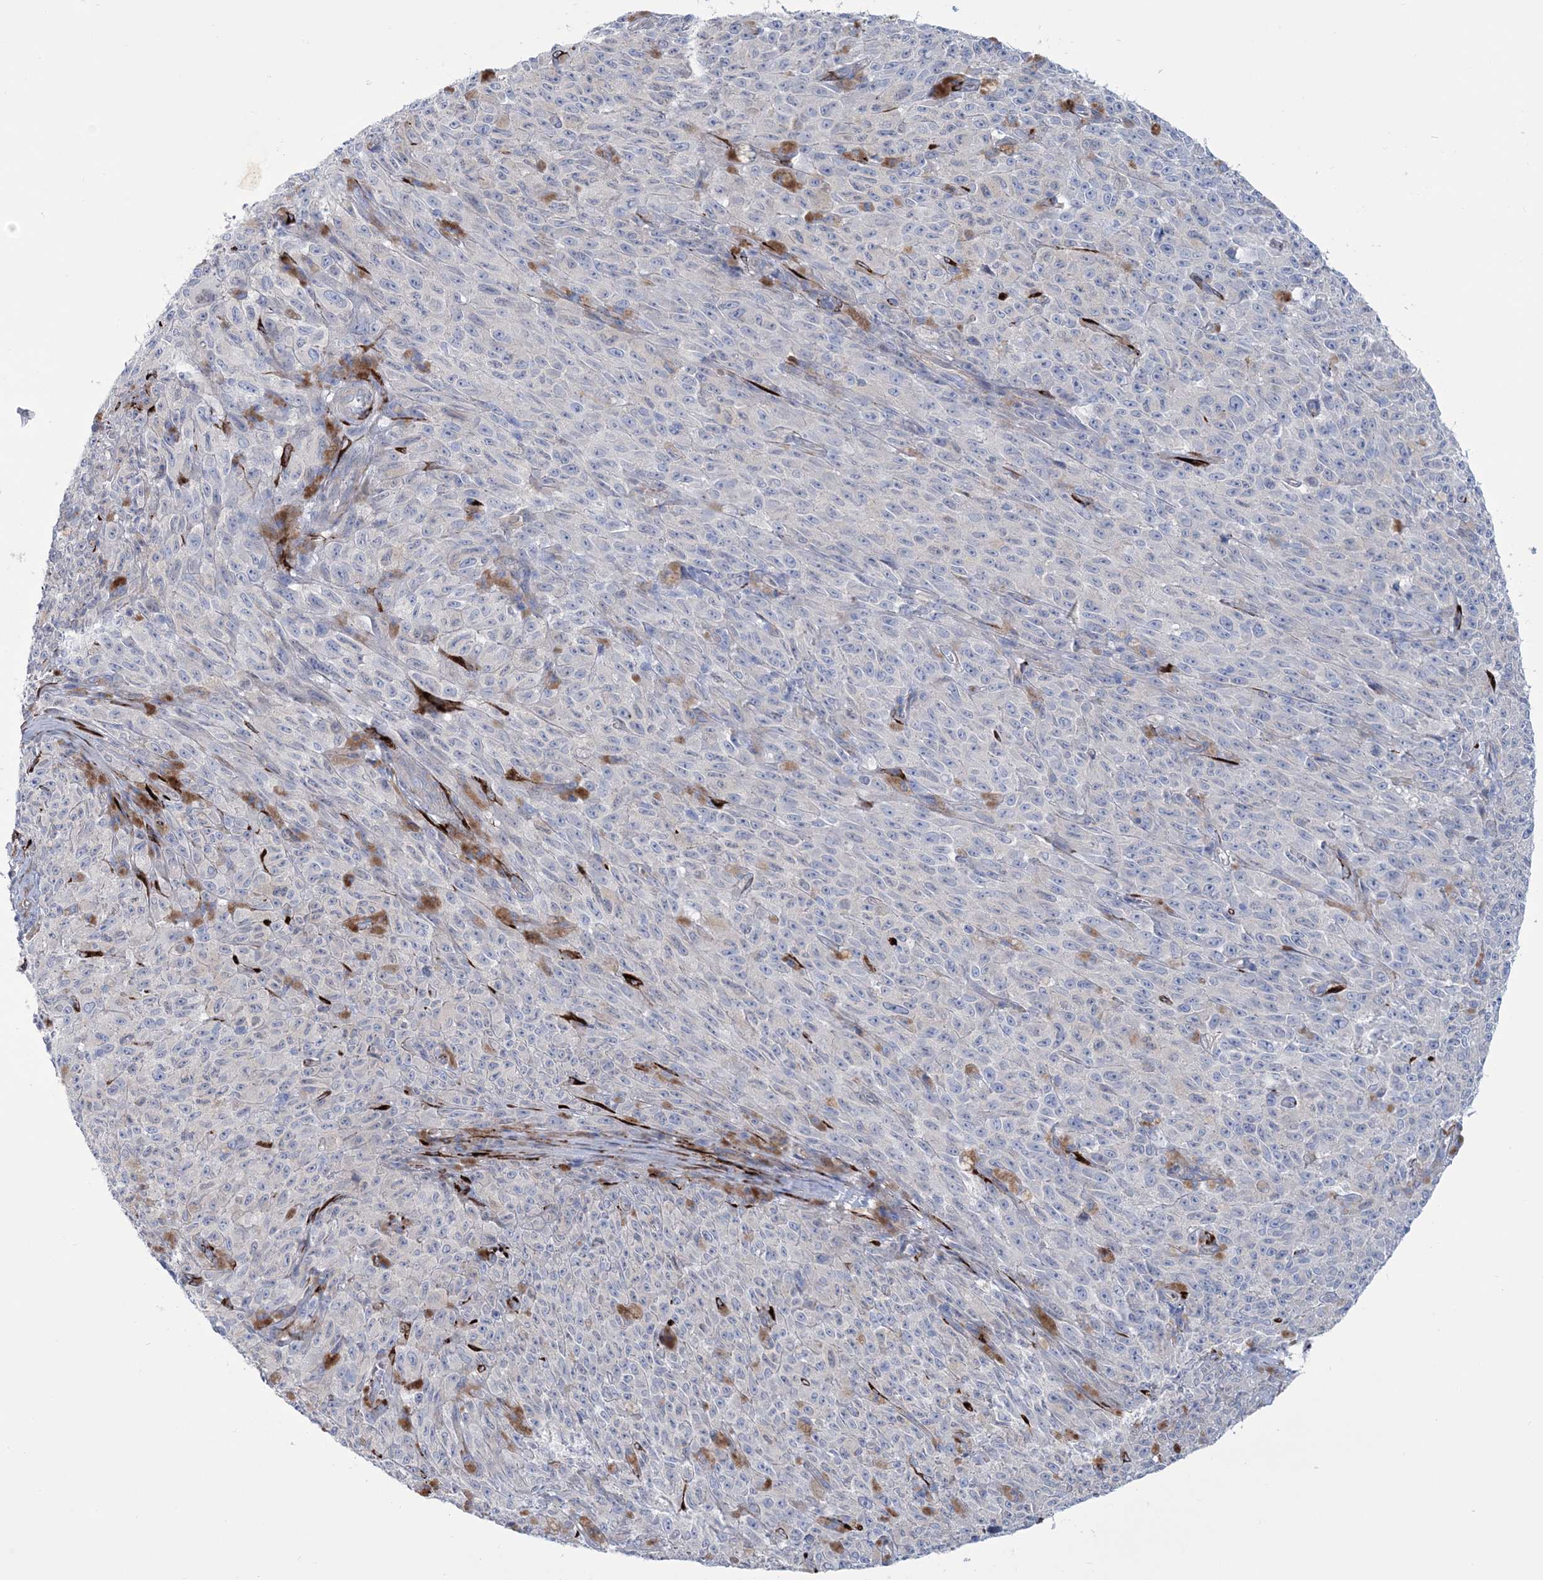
{"staining": {"intensity": "negative", "quantity": "none", "location": "none"}, "tissue": "melanoma", "cell_type": "Tumor cells", "image_type": "cancer", "snomed": [{"axis": "morphology", "description": "Malignant melanoma, NOS"}, {"axis": "topography", "description": "Skin"}], "caption": "Image shows no significant protein positivity in tumor cells of melanoma. (Brightfield microscopy of DAB (3,3'-diaminobenzidine) IHC at high magnification).", "gene": "RAB11FIP5", "patient": {"sex": "female", "age": 82}}